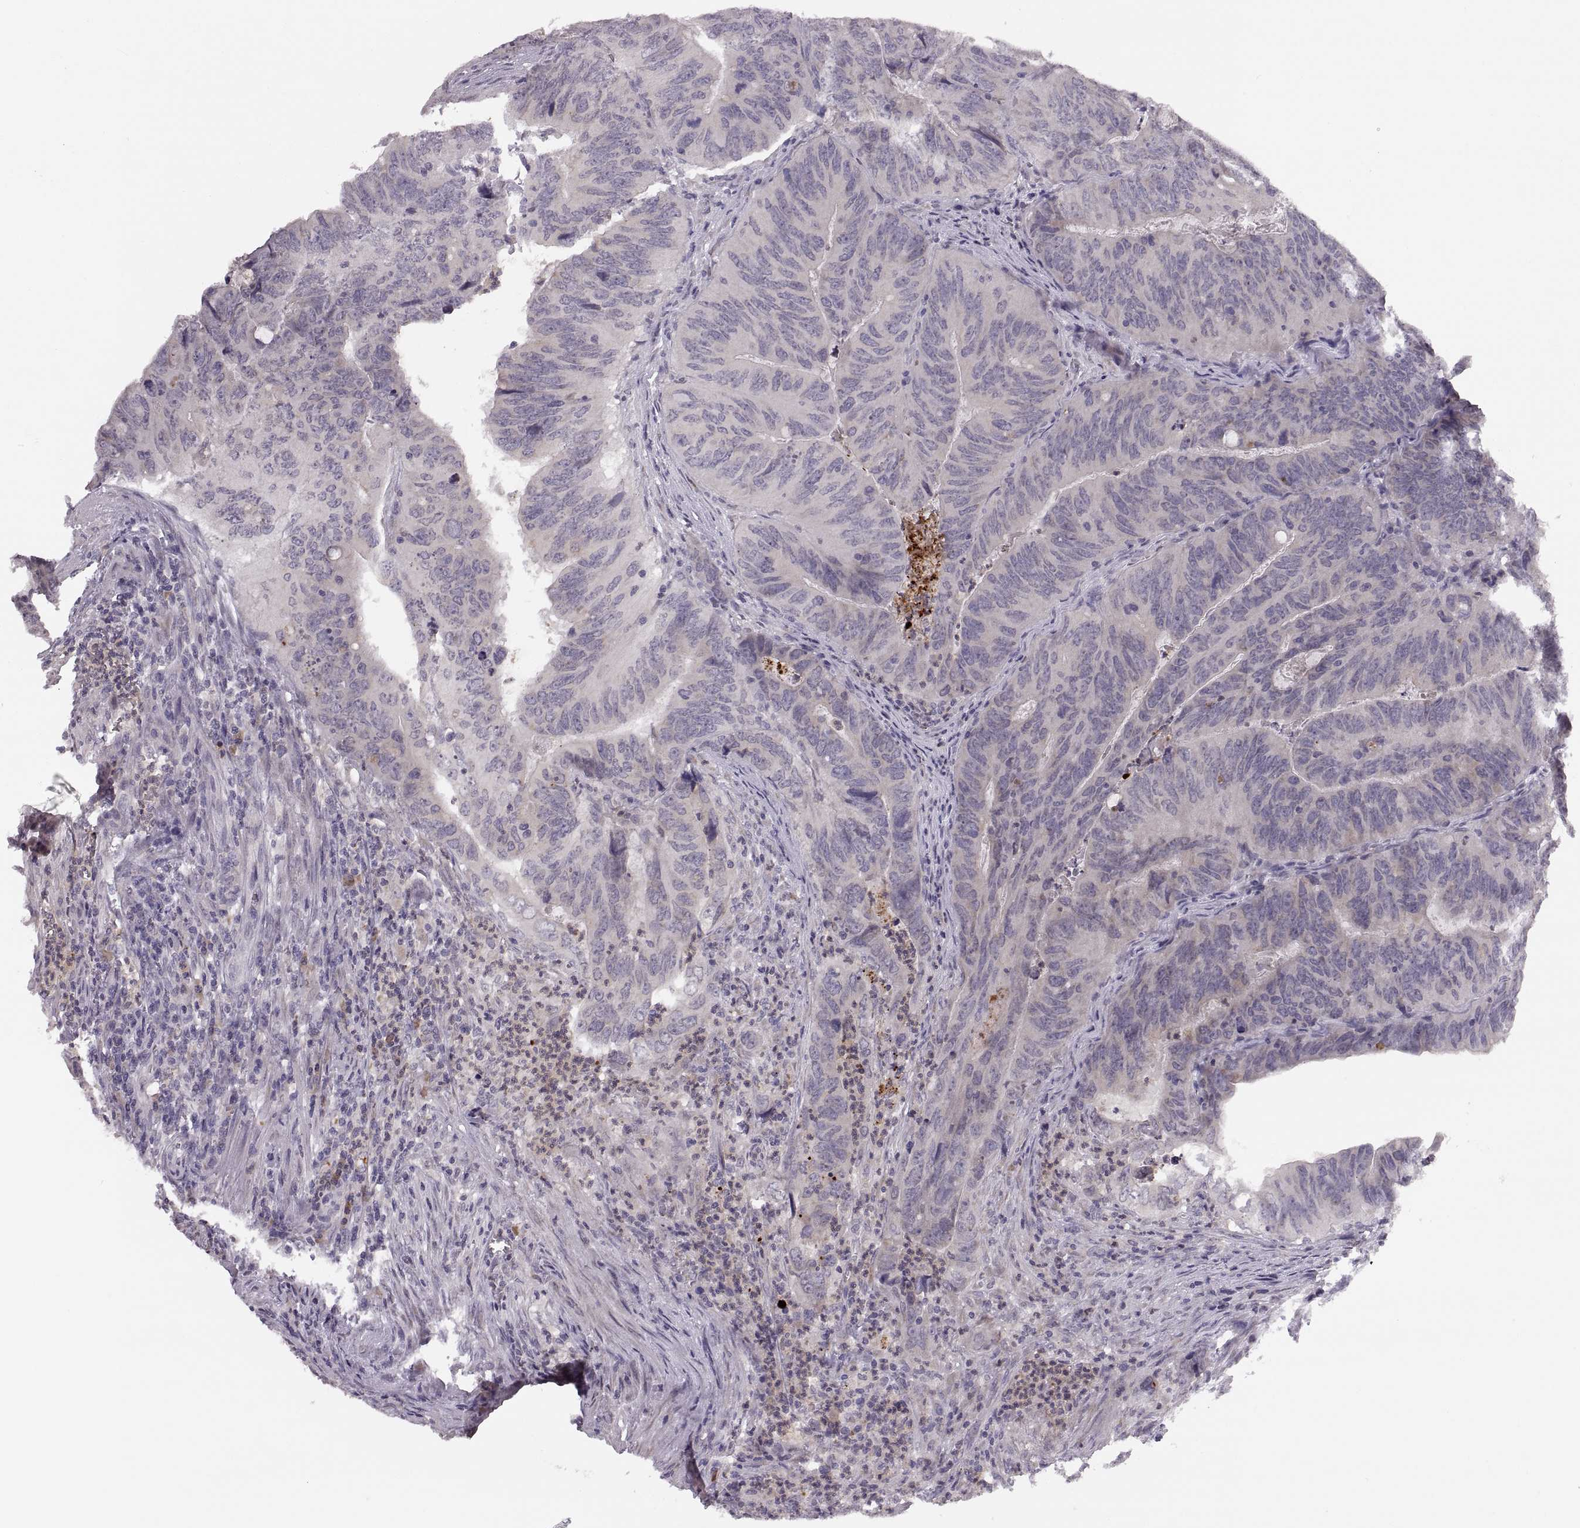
{"staining": {"intensity": "negative", "quantity": "none", "location": "none"}, "tissue": "colorectal cancer", "cell_type": "Tumor cells", "image_type": "cancer", "snomed": [{"axis": "morphology", "description": "Adenocarcinoma, NOS"}, {"axis": "topography", "description": "Colon"}], "caption": "The image shows no staining of tumor cells in colorectal adenocarcinoma.", "gene": "ADH6", "patient": {"sex": "male", "age": 79}}